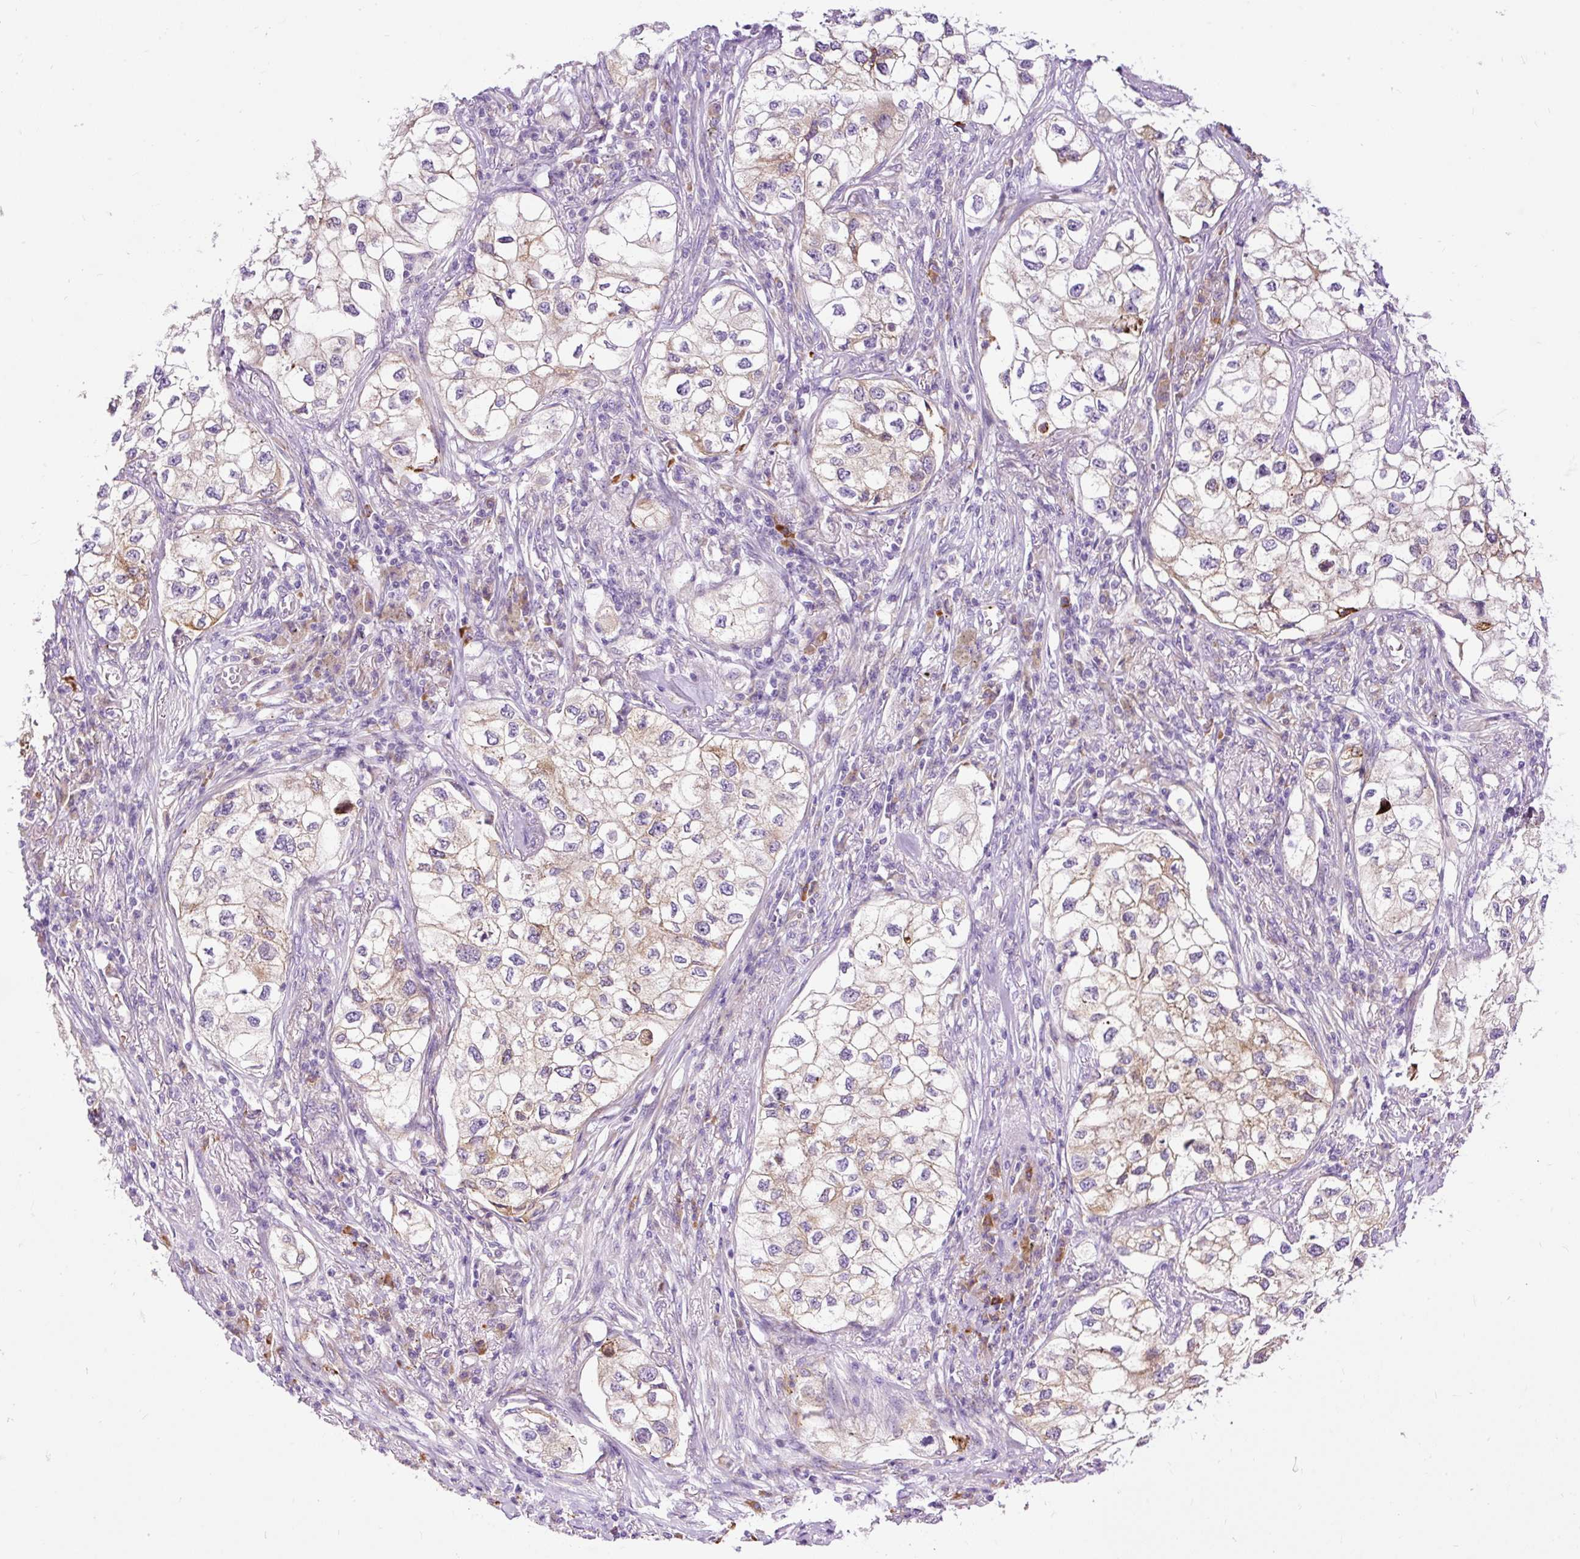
{"staining": {"intensity": "weak", "quantity": "25%-75%", "location": "cytoplasmic/membranous"}, "tissue": "lung cancer", "cell_type": "Tumor cells", "image_type": "cancer", "snomed": [{"axis": "morphology", "description": "Adenocarcinoma, NOS"}, {"axis": "topography", "description": "Lung"}], "caption": "Tumor cells show low levels of weak cytoplasmic/membranous expression in approximately 25%-75% of cells in lung cancer (adenocarcinoma).", "gene": "FMC1", "patient": {"sex": "male", "age": 63}}